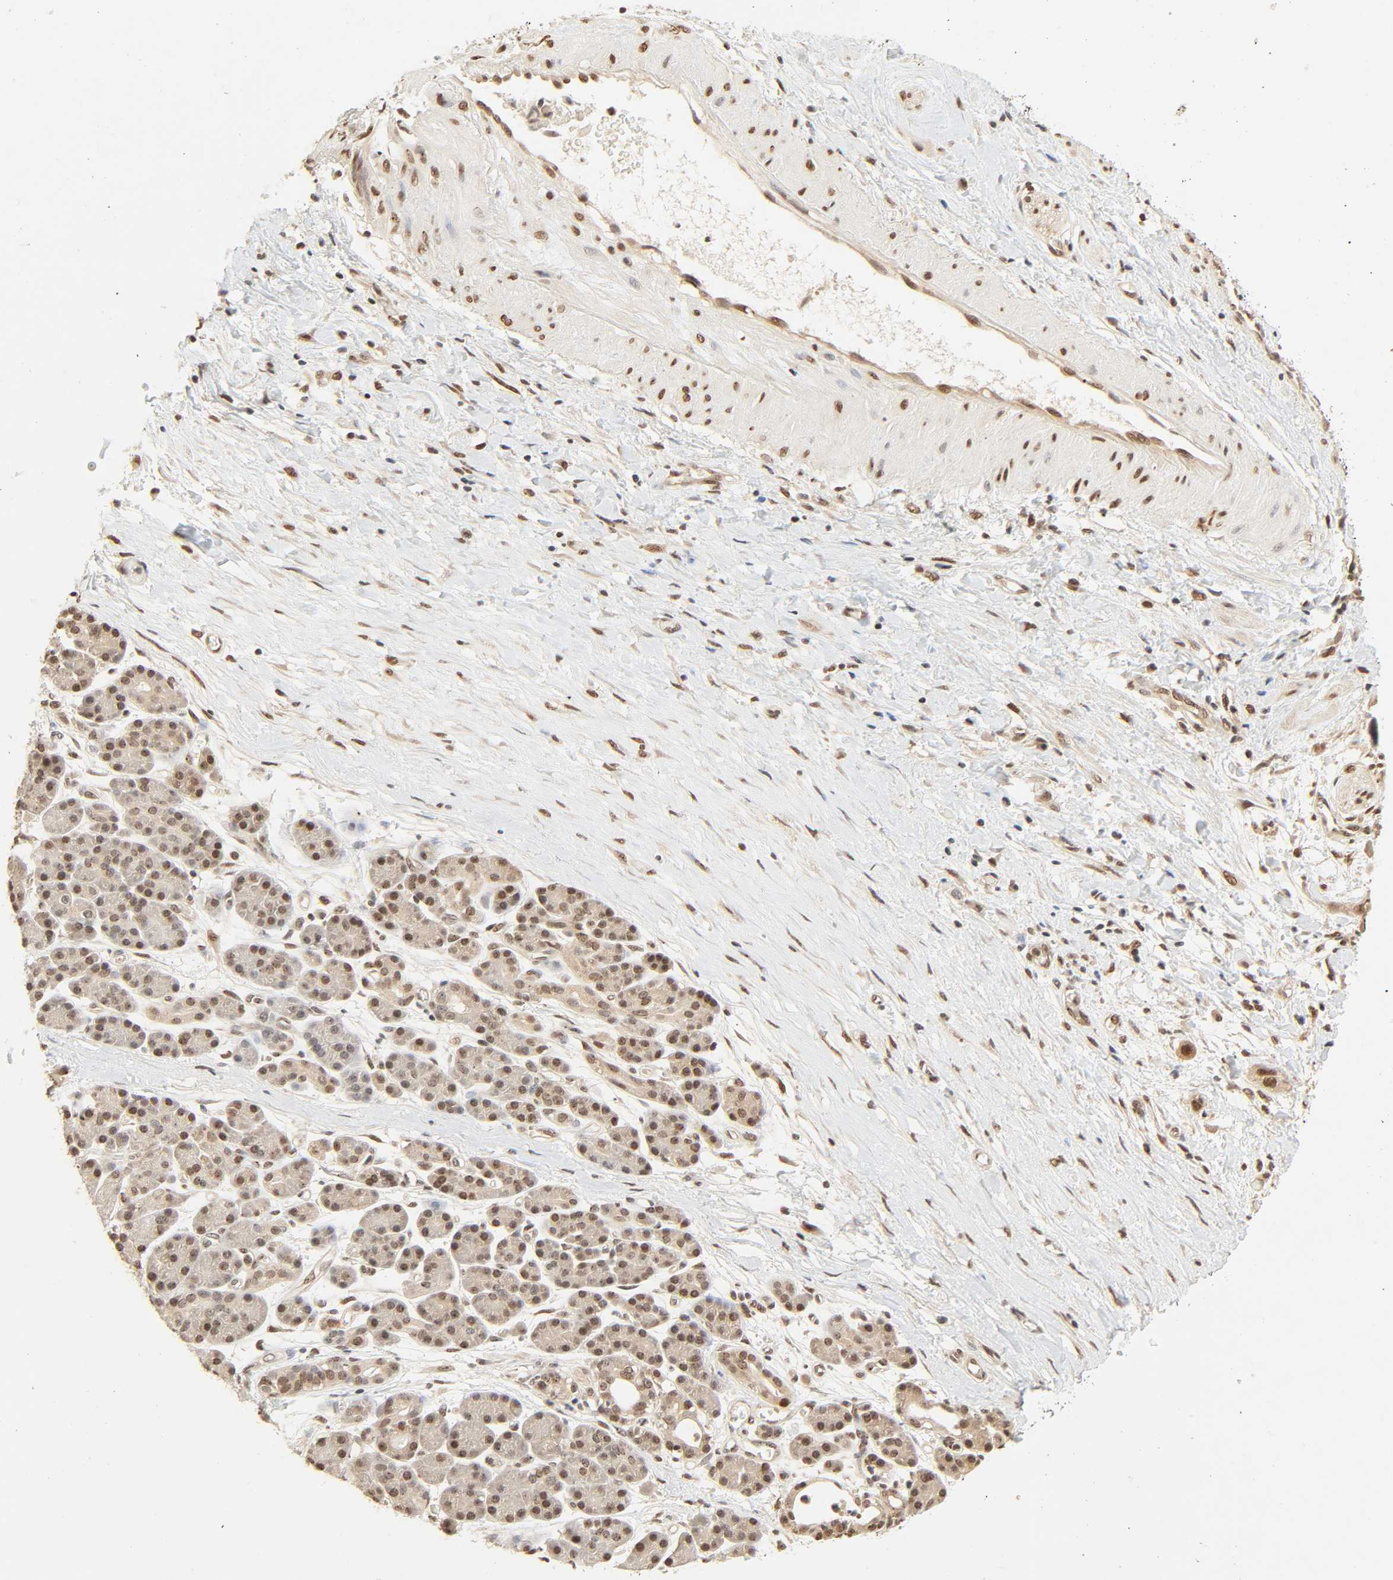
{"staining": {"intensity": "moderate", "quantity": ">75%", "location": "cytoplasmic/membranous,nuclear"}, "tissue": "pancreatic cancer", "cell_type": "Tumor cells", "image_type": "cancer", "snomed": [{"axis": "morphology", "description": "Adenocarcinoma, NOS"}, {"axis": "topography", "description": "Pancreas"}], "caption": "The micrograph reveals immunohistochemical staining of pancreatic cancer. There is moderate cytoplasmic/membranous and nuclear positivity is seen in about >75% of tumor cells.", "gene": "UBC", "patient": {"sex": "female", "age": 60}}